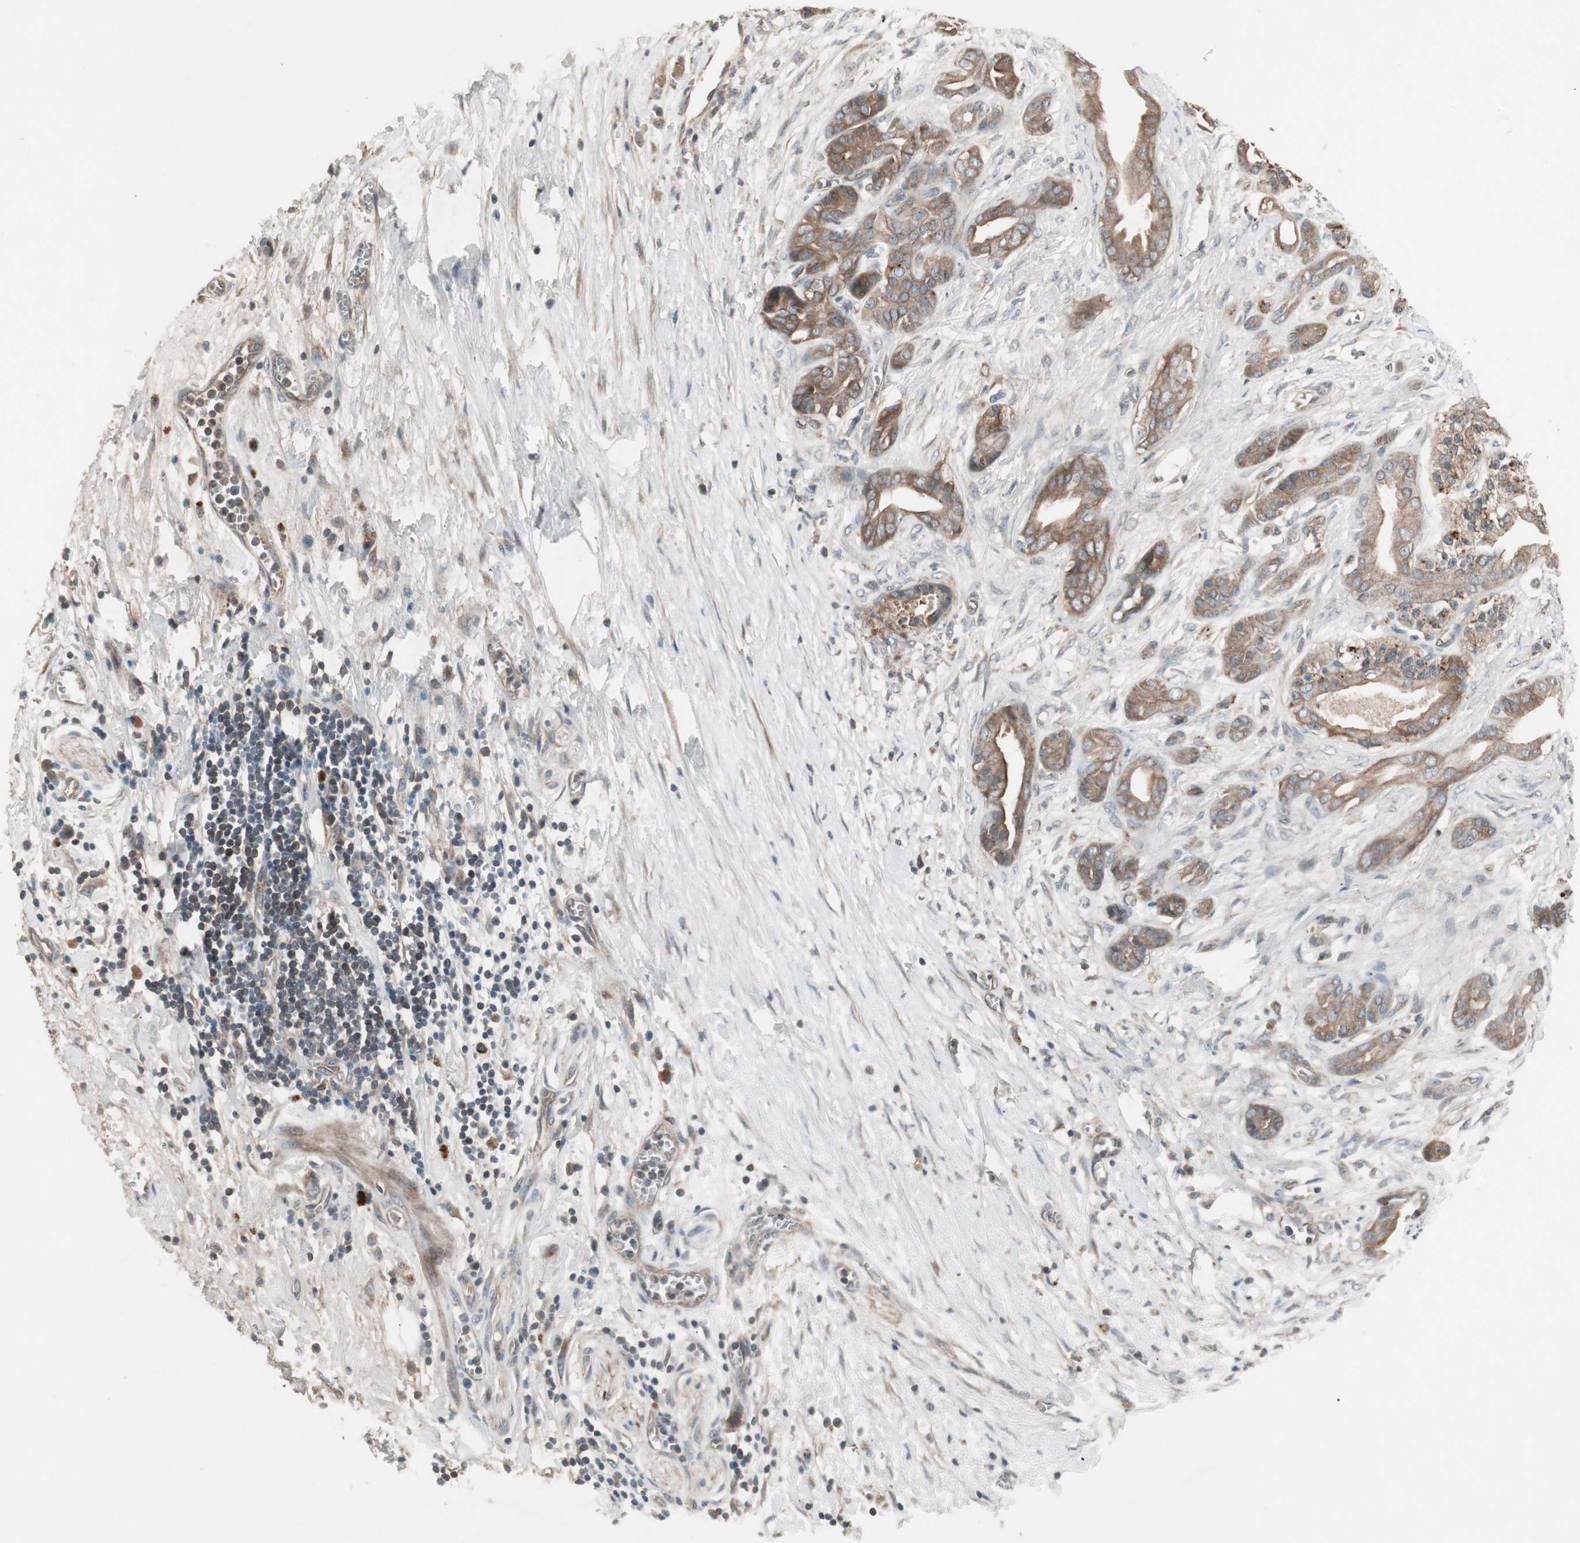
{"staining": {"intensity": "moderate", "quantity": ">75%", "location": "cytoplasmic/membranous"}, "tissue": "pancreatic cancer", "cell_type": "Tumor cells", "image_type": "cancer", "snomed": [{"axis": "morphology", "description": "Adenocarcinoma, NOS"}, {"axis": "topography", "description": "Pancreas"}], "caption": "High-magnification brightfield microscopy of pancreatic cancer (adenocarcinoma) stained with DAB (brown) and counterstained with hematoxylin (blue). tumor cells exhibit moderate cytoplasmic/membranous staining is identified in approximately>75% of cells. (DAB IHC, brown staining for protein, blue staining for nuclei).", "gene": "TFPI", "patient": {"sex": "male", "age": 59}}